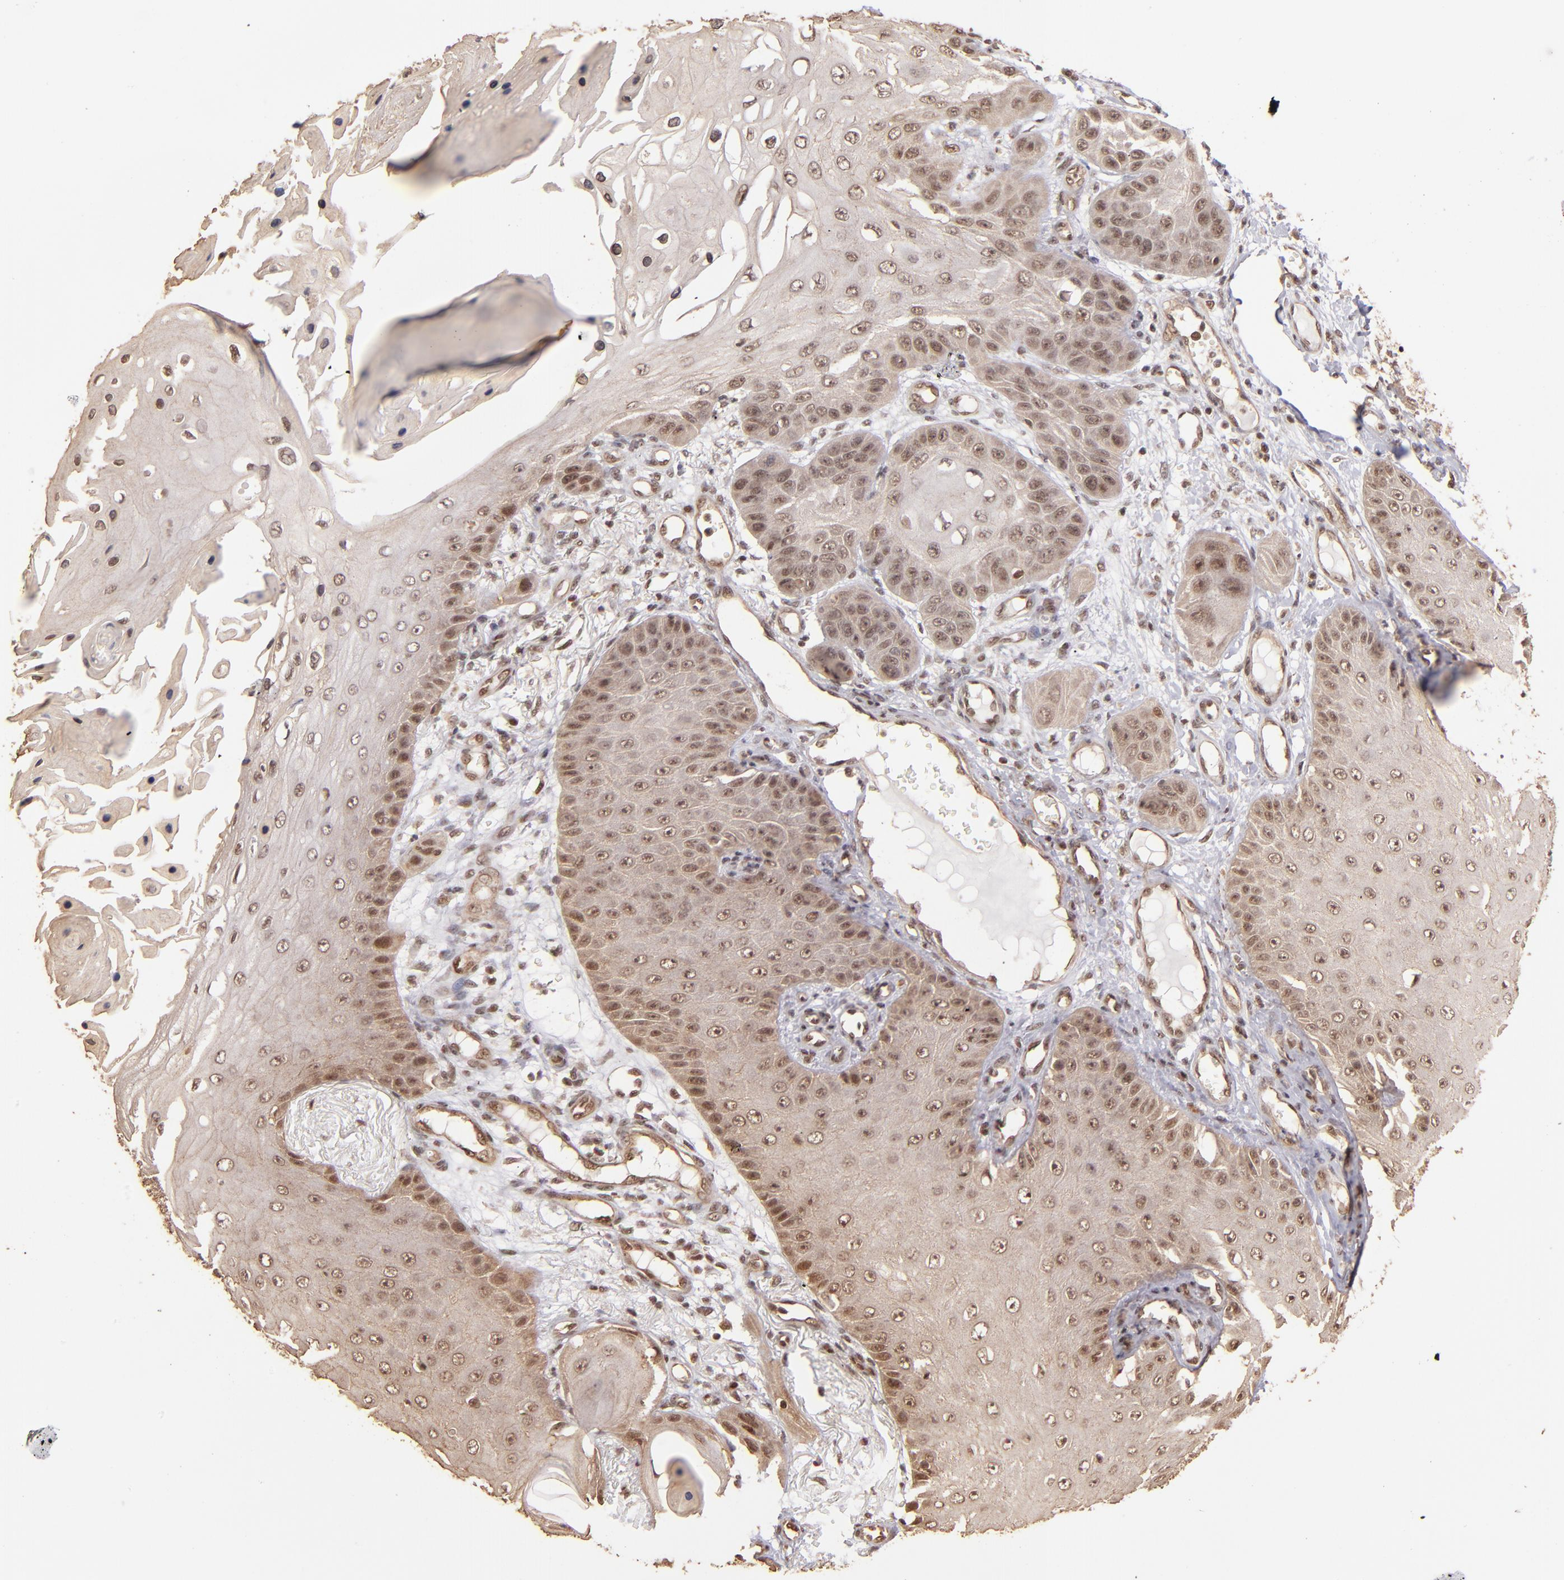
{"staining": {"intensity": "moderate", "quantity": "25%-75%", "location": "nuclear"}, "tissue": "skin cancer", "cell_type": "Tumor cells", "image_type": "cancer", "snomed": [{"axis": "morphology", "description": "Squamous cell carcinoma, NOS"}, {"axis": "topography", "description": "Skin"}], "caption": "Squamous cell carcinoma (skin) stained with IHC demonstrates moderate nuclear positivity in about 25%-75% of tumor cells.", "gene": "TERF2", "patient": {"sex": "female", "age": 40}}